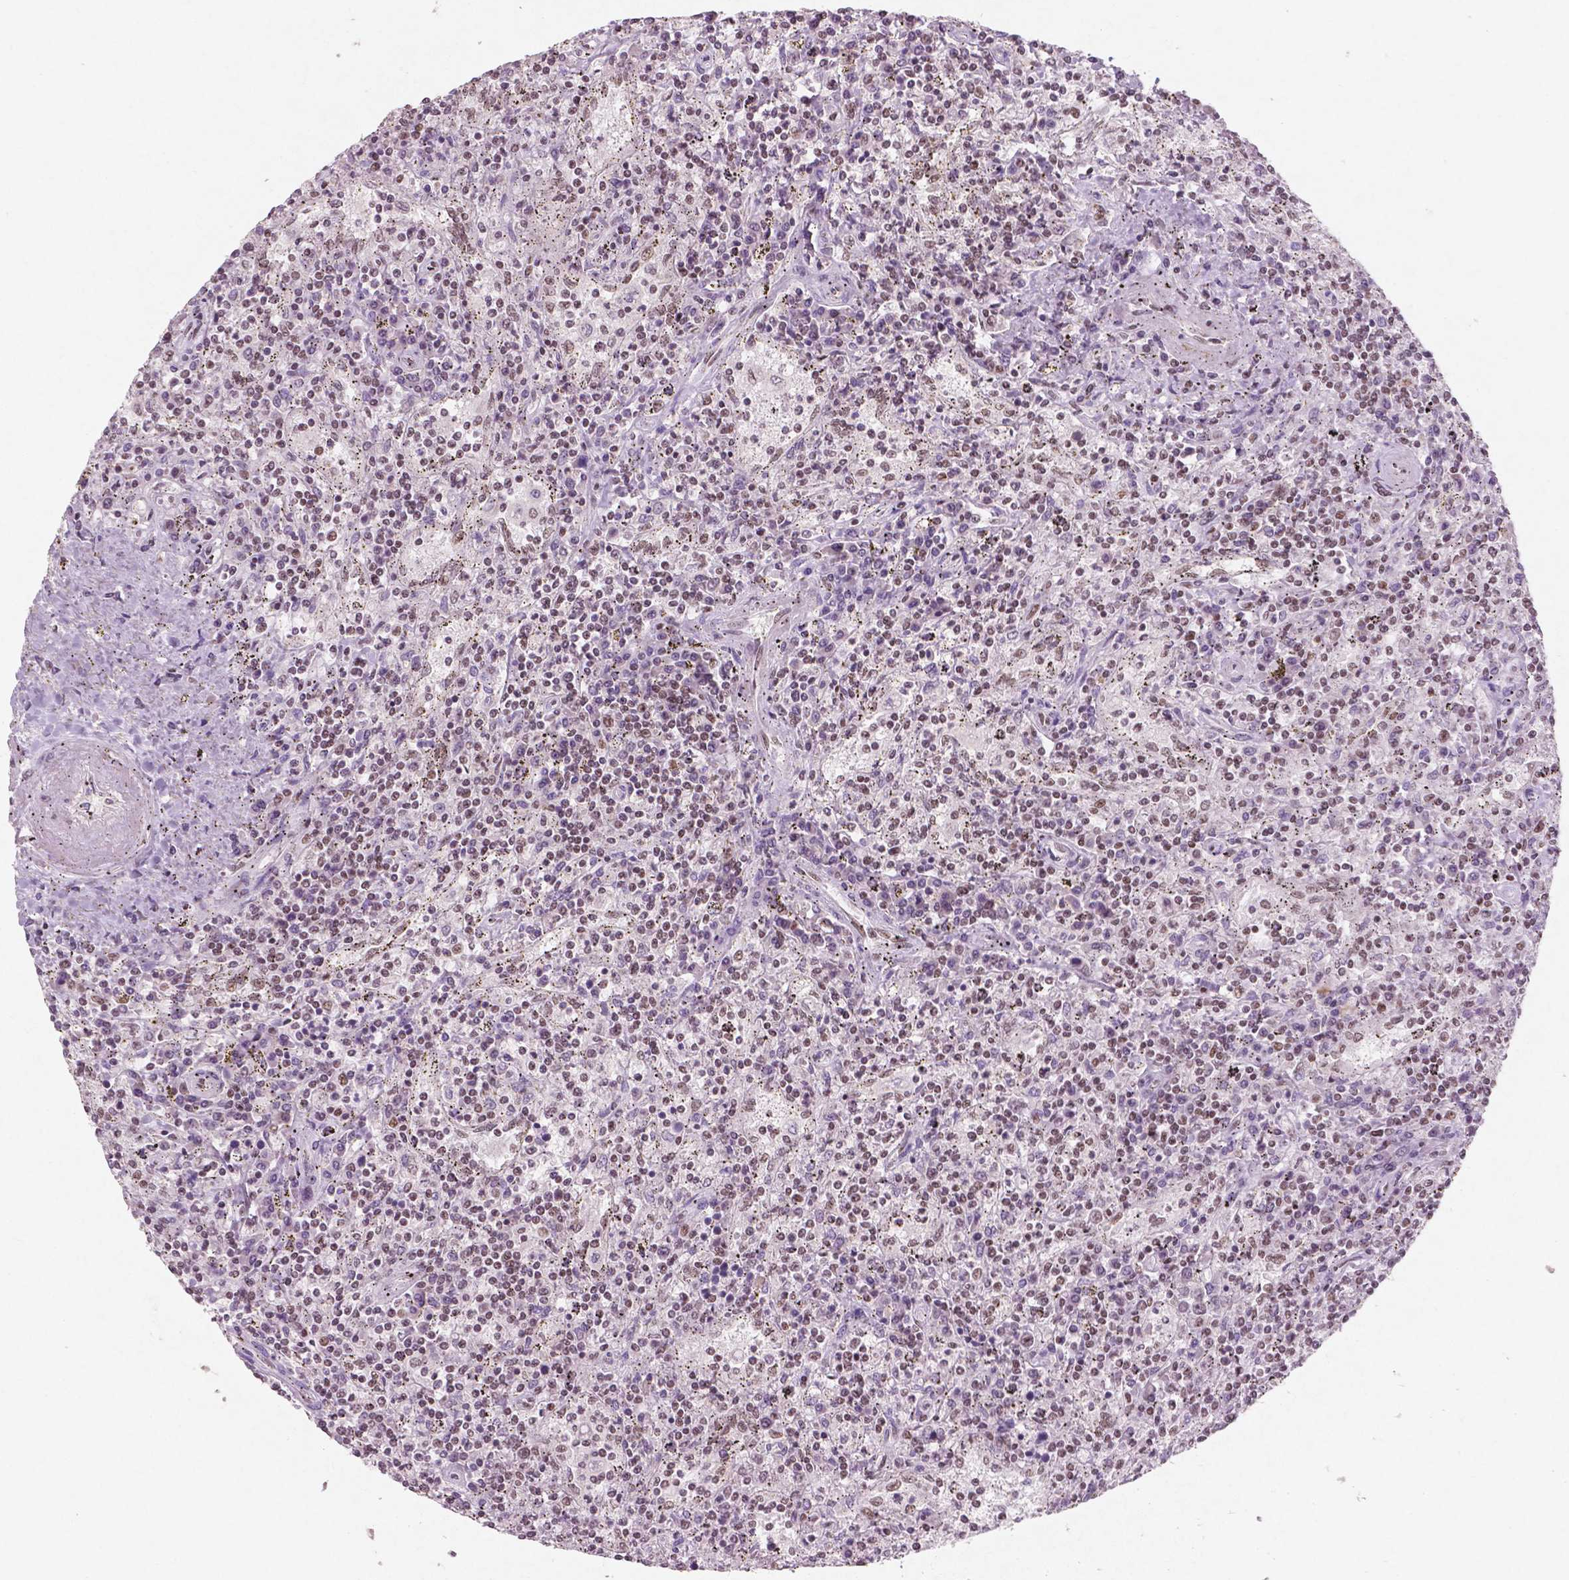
{"staining": {"intensity": "moderate", "quantity": "25%-75%", "location": "nuclear"}, "tissue": "lymphoma", "cell_type": "Tumor cells", "image_type": "cancer", "snomed": [{"axis": "morphology", "description": "Malignant lymphoma, non-Hodgkin's type, Low grade"}, {"axis": "topography", "description": "Spleen"}], "caption": "An IHC micrograph of neoplastic tissue is shown. Protein staining in brown shows moderate nuclear positivity in lymphoma within tumor cells.", "gene": "BRD4", "patient": {"sex": "male", "age": 62}}